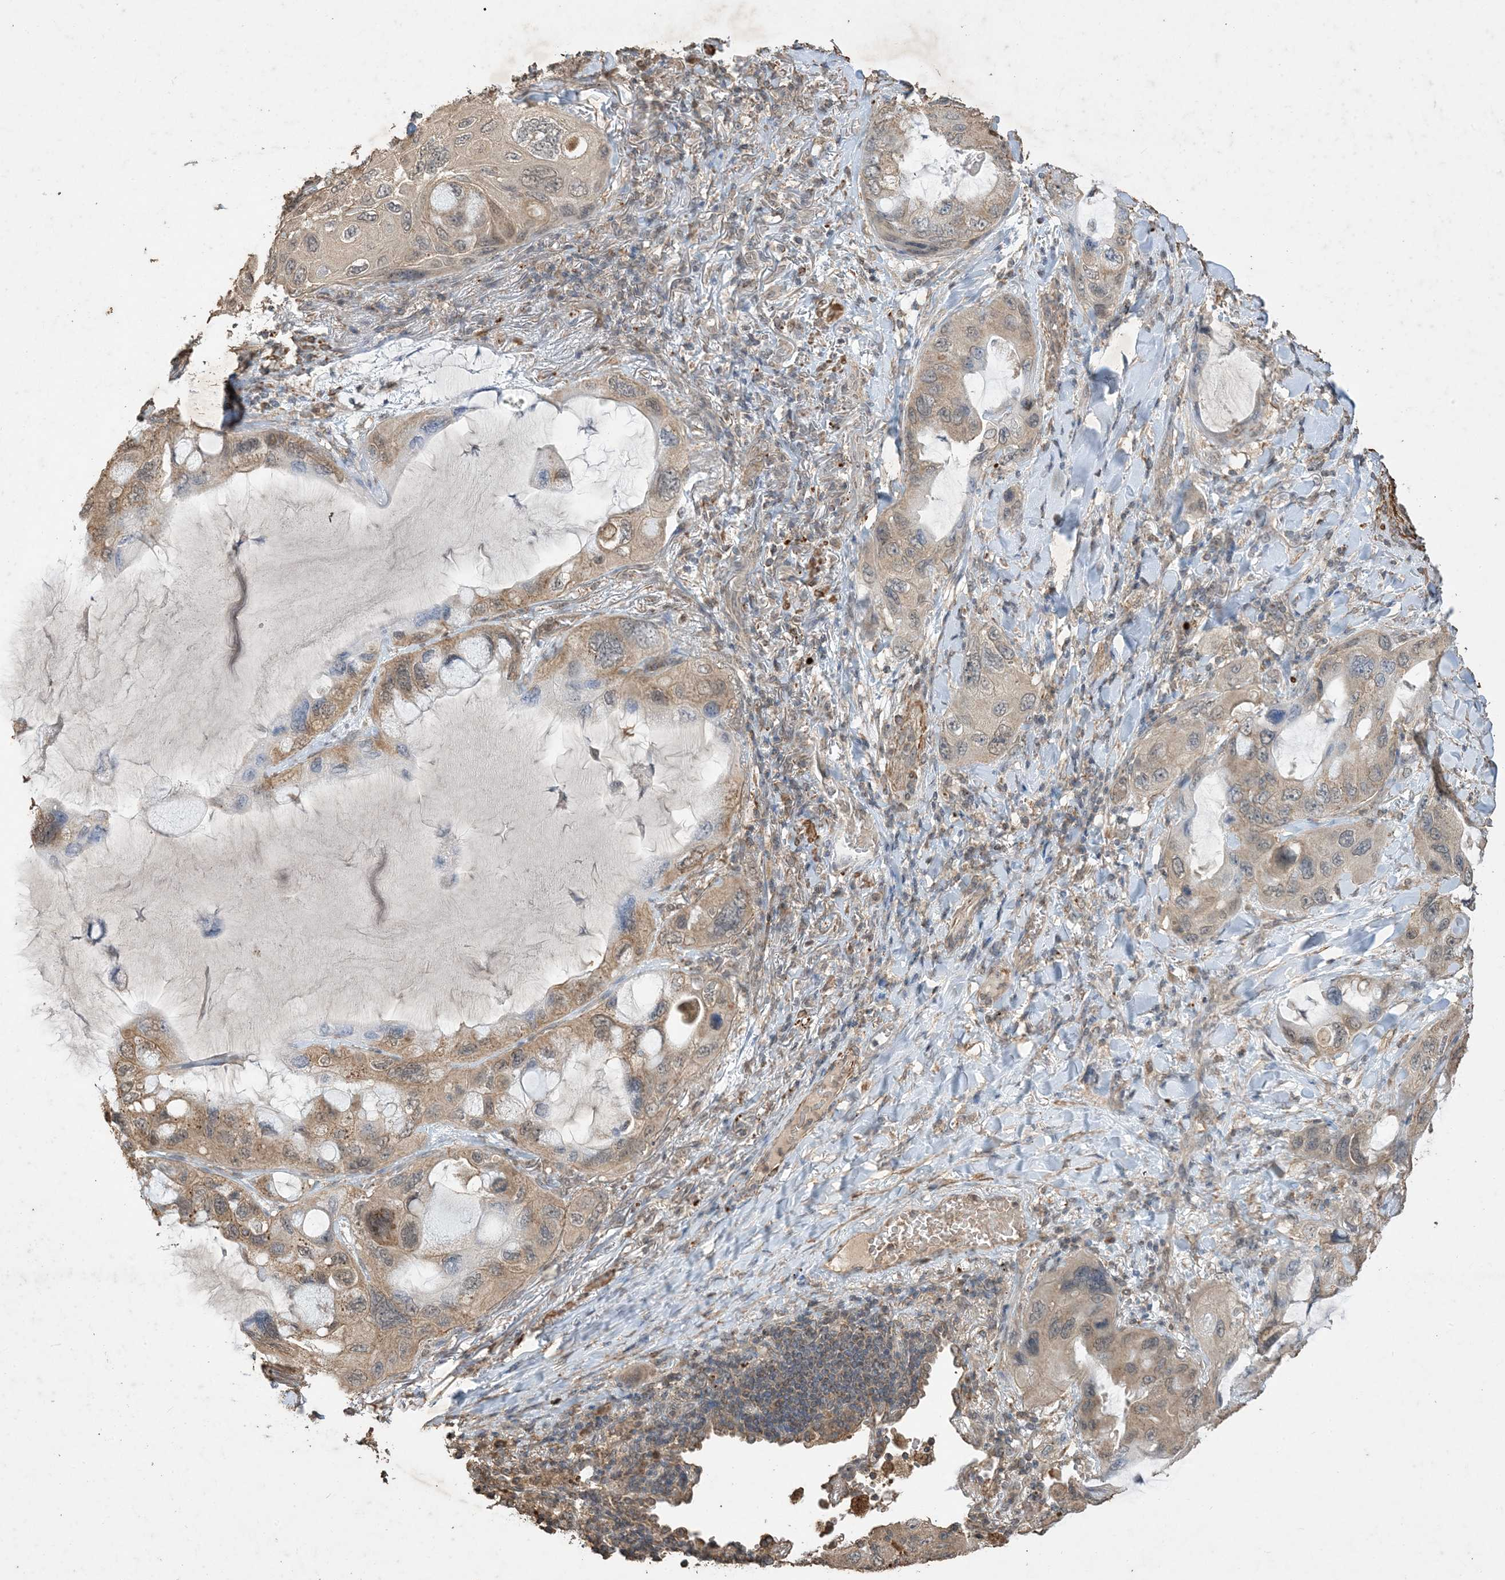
{"staining": {"intensity": "weak", "quantity": ">75%", "location": "cytoplasmic/membranous"}, "tissue": "lung cancer", "cell_type": "Tumor cells", "image_type": "cancer", "snomed": [{"axis": "morphology", "description": "Squamous cell carcinoma, NOS"}, {"axis": "topography", "description": "Lung"}], "caption": "A histopathology image of human lung cancer stained for a protein reveals weak cytoplasmic/membranous brown staining in tumor cells.", "gene": "HPS4", "patient": {"sex": "female", "age": 73}}